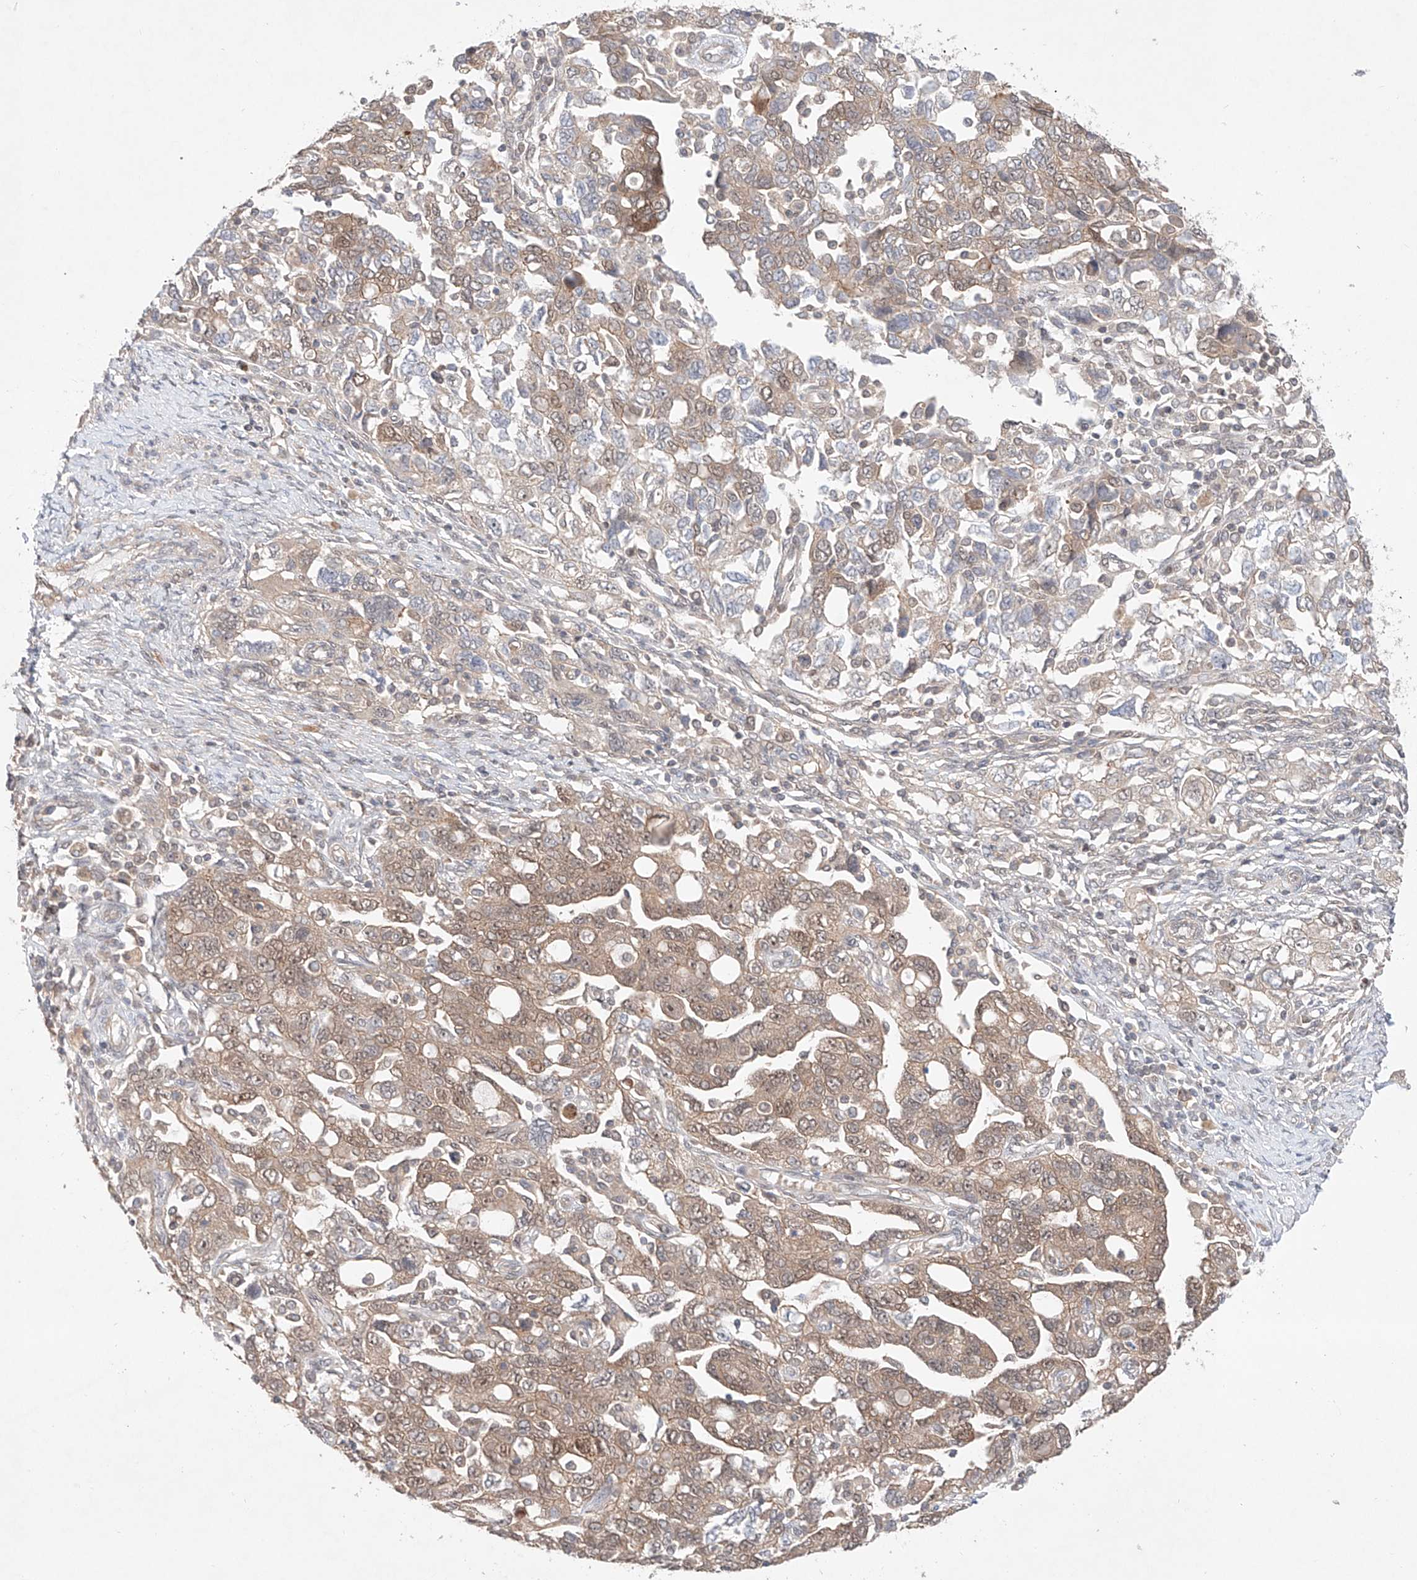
{"staining": {"intensity": "weak", "quantity": ">75%", "location": "cytoplasmic/membranous"}, "tissue": "ovarian cancer", "cell_type": "Tumor cells", "image_type": "cancer", "snomed": [{"axis": "morphology", "description": "Carcinoma, NOS"}, {"axis": "morphology", "description": "Cystadenocarcinoma, serous, NOS"}, {"axis": "topography", "description": "Ovary"}], "caption": "Serous cystadenocarcinoma (ovarian) tissue displays weak cytoplasmic/membranous staining in about >75% of tumor cells, visualized by immunohistochemistry.", "gene": "TSR2", "patient": {"sex": "female", "age": 69}}